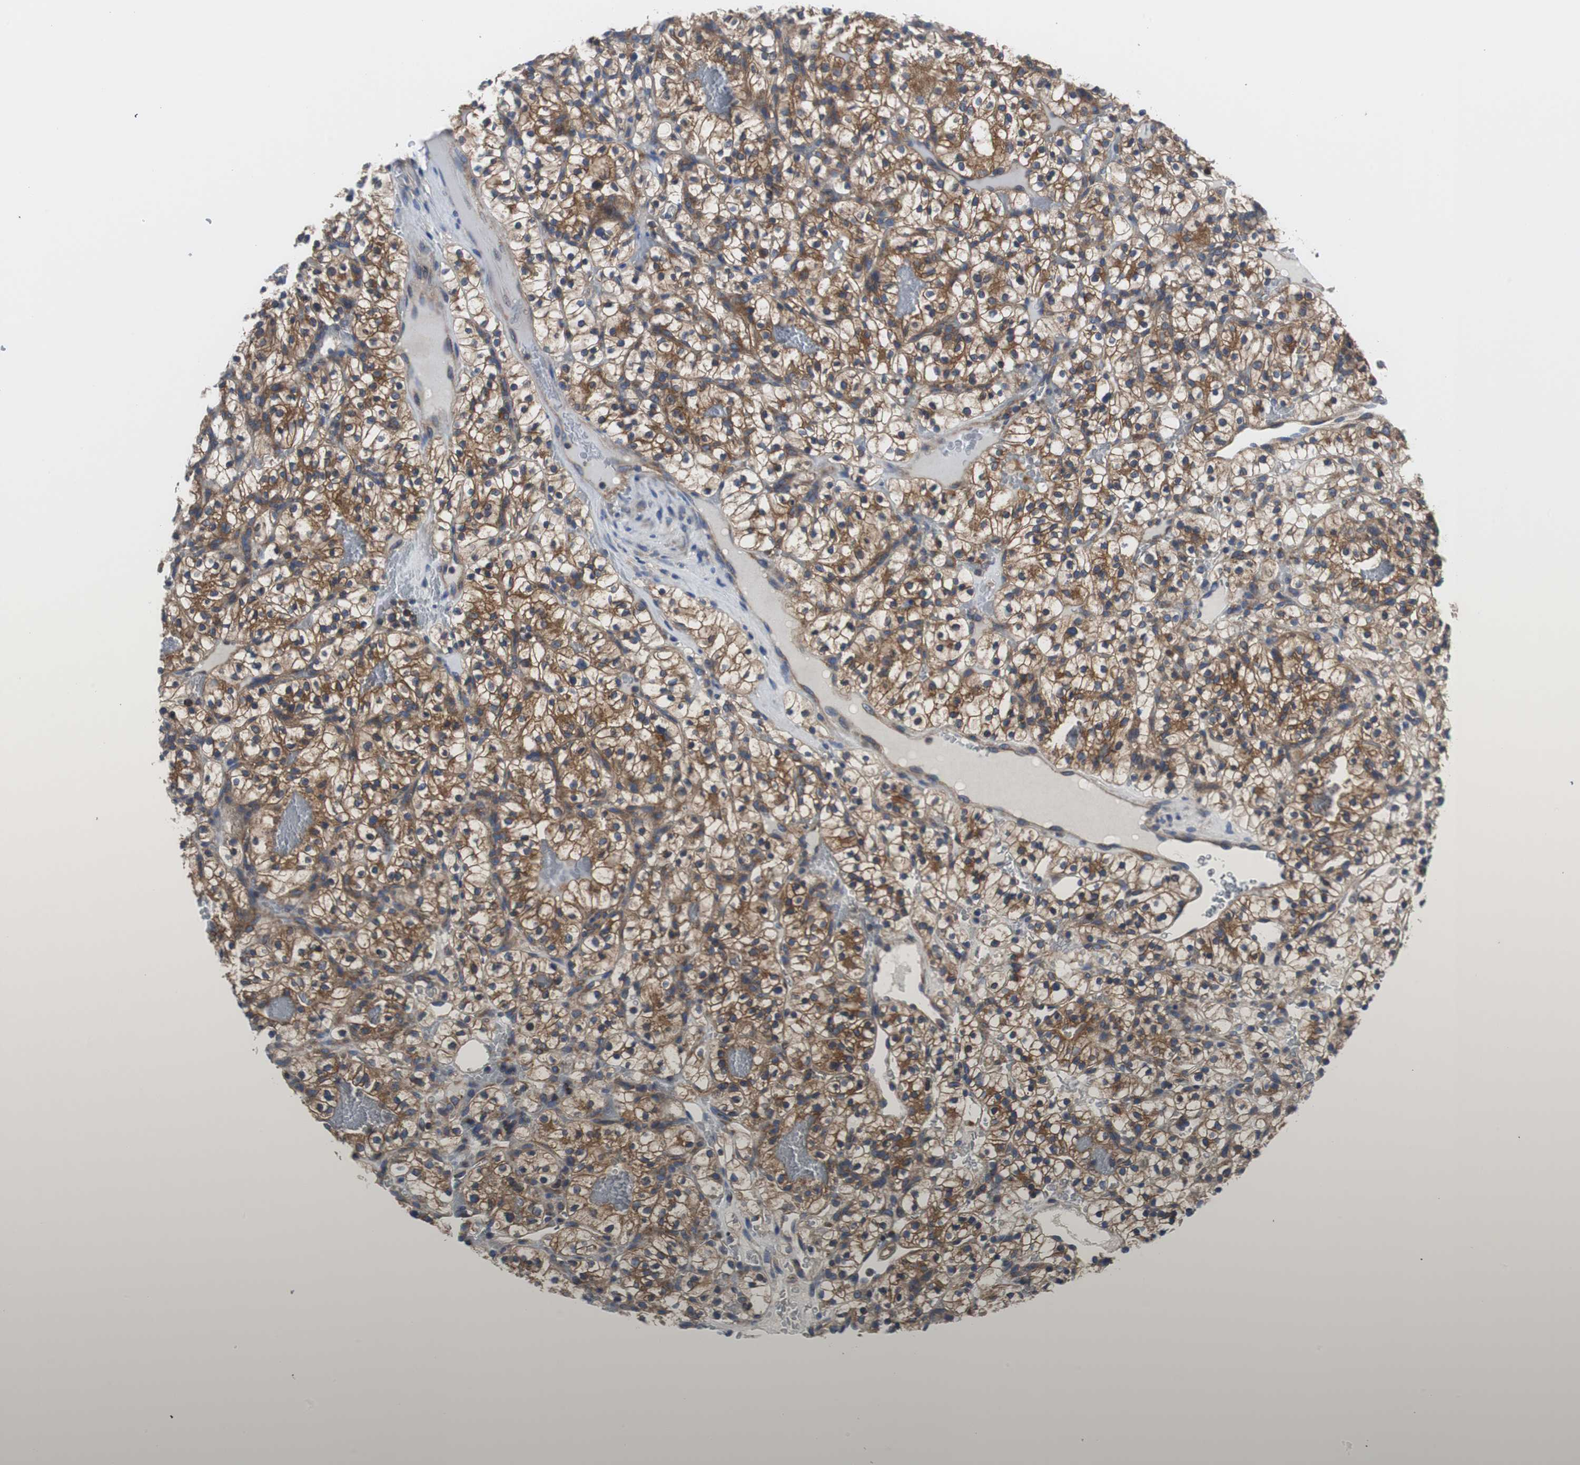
{"staining": {"intensity": "strong", "quantity": ">75%", "location": "cytoplasmic/membranous"}, "tissue": "renal cancer", "cell_type": "Tumor cells", "image_type": "cancer", "snomed": [{"axis": "morphology", "description": "Adenocarcinoma, NOS"}, {"axis": "topography", "description": "Kidney"}], "caption": "Immunohistochemistry (DAB (3,3'-diaminobenzidine)) staining of human renal cancer (adenocarcinoma) exhibits strong cytoplasmic/membranous protein positivity in about >75% of tumor cells. (DAB IHC, brown staining for protein, blue staining for nuclei).", "gene": "BRAF", "patient": {"sex": "female", "age": 57}}